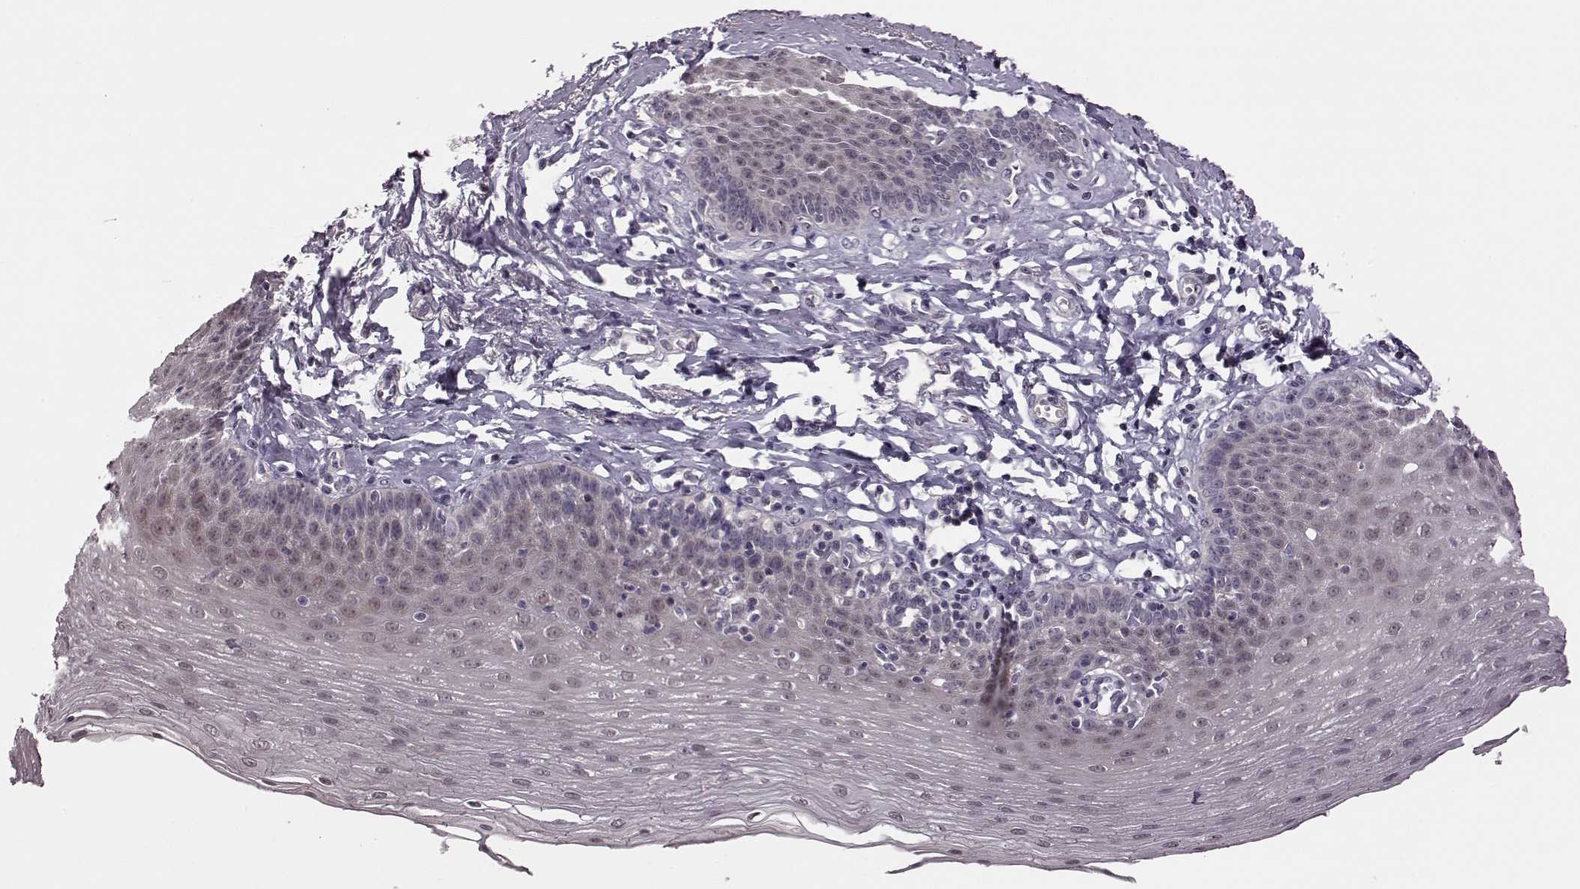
{"staining": {"intensity": "negative", "quantity": "none", "location": "none"}, "tissue": "esophagus", "cell_type": "Squamous epithelial cells", "image_type": "normal", "snomed": [{"axis": "morphology", "description": "Normal tissue, NOS"}, {"axis": "topography", "description": "Esophagus"}], "caption": "This is a histopathology image of IHC staining of benign esophagus, which shows no expression in squamous epithelial cells.", "gene": "C10orf62", "patient": {"sex": "female", "age": 81}}